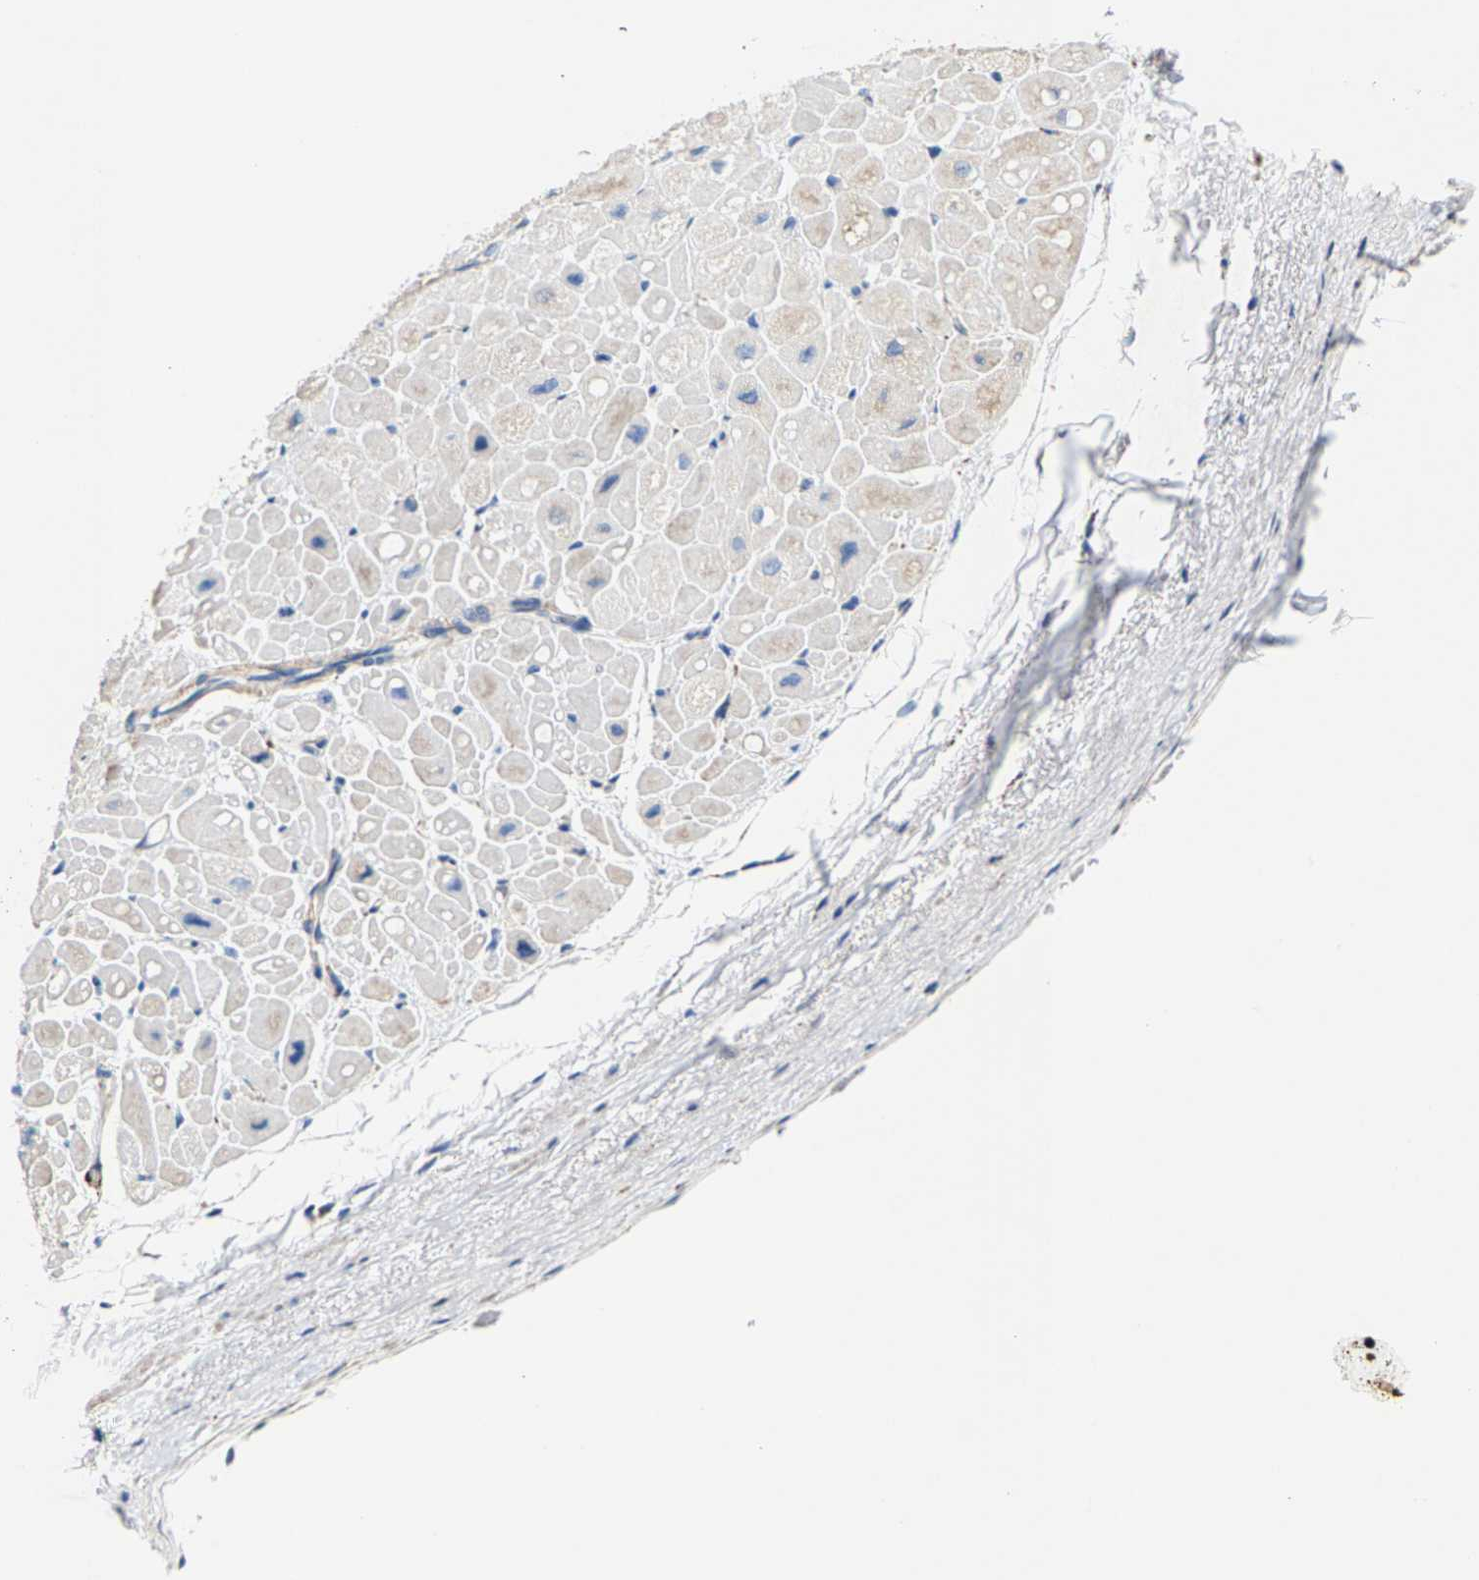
{"staining": {"intensity": "negative", "quantity": "none", "location": "none"}, "tissue": "heart muscle", "cell_type": "Cardiomyocytes", "image_type": "normal", "snomed": [{"axis": "morphology", "description": "Normal tissue, NOS"}, {"axis": "topography", "description": "Heart"}], "caption": "The histopathology image demonstrates no significant expression in cardiomyocytes of heart muscle. (DAB (3,3'-diaminobenzidine) IHC visualized using brightfield microscopy, high magnification).", "gene": "SHMT2", "patient": {"sex": "male", "age": 49}}